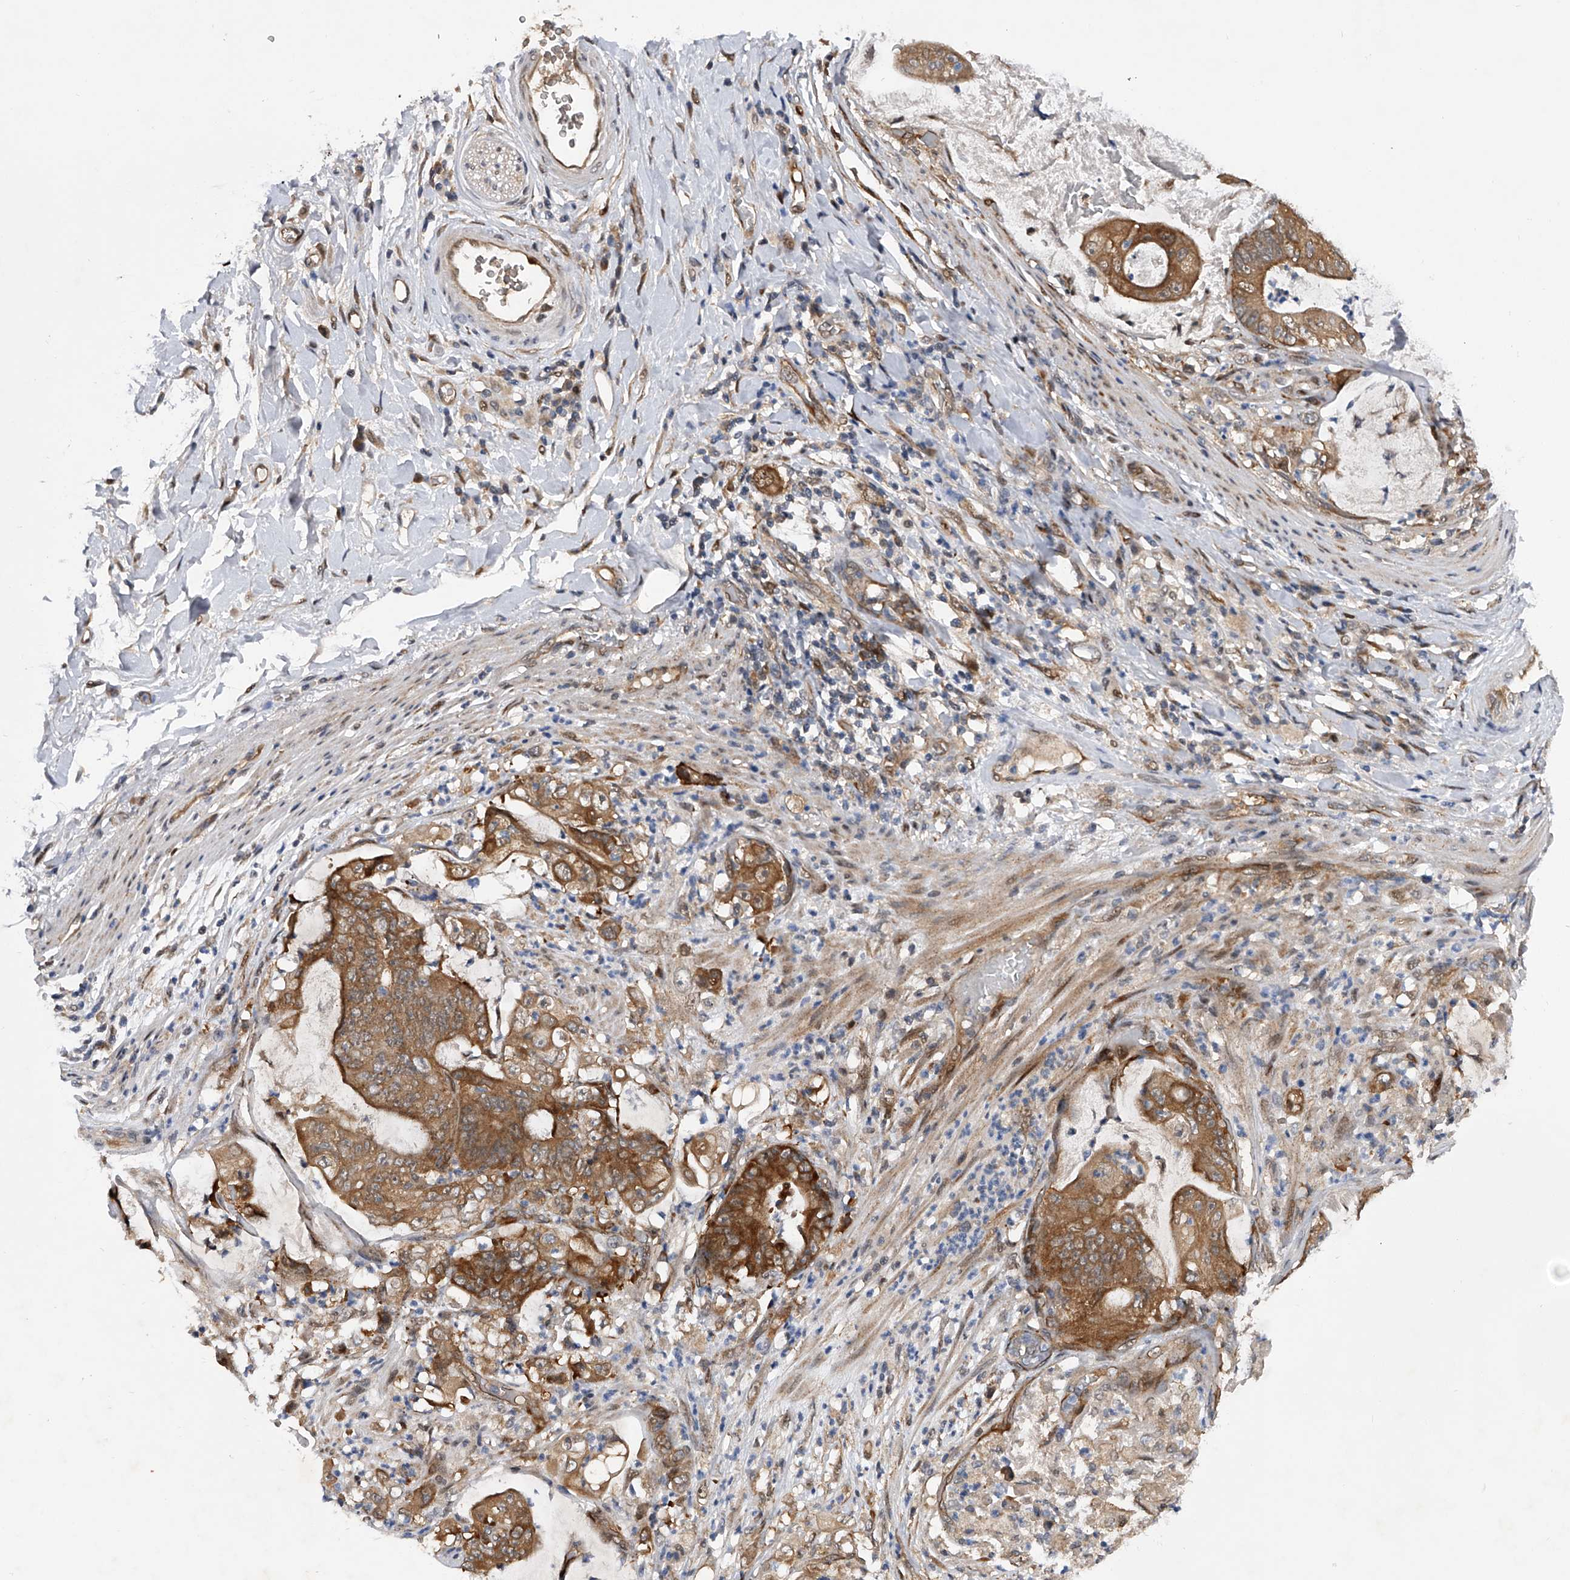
{"staining": {"intensity": "moderate", "quantity": ">75%", "location": "cytoplasmic/membranous"}, "tissue": "stomach cancer", "cell_type": "Tumor cells", "image_type": "cancer", "snomed": [{"axis": "morphology", "description": "Adenocarcinoma, NOS"}, {"axis": "topography", "description": "Stomach"}], "caption": "This histopathology image displays stomach adenocarcinoma stained with immunohistochemistry to label a protein in brown. The cytoplasmic/membranous of tumor cells show moderate positivity for the protein. Nuclei are counter-stained blue.", "gene": "RWDD2A", "patient": {"sex": "female", "age": 73}}